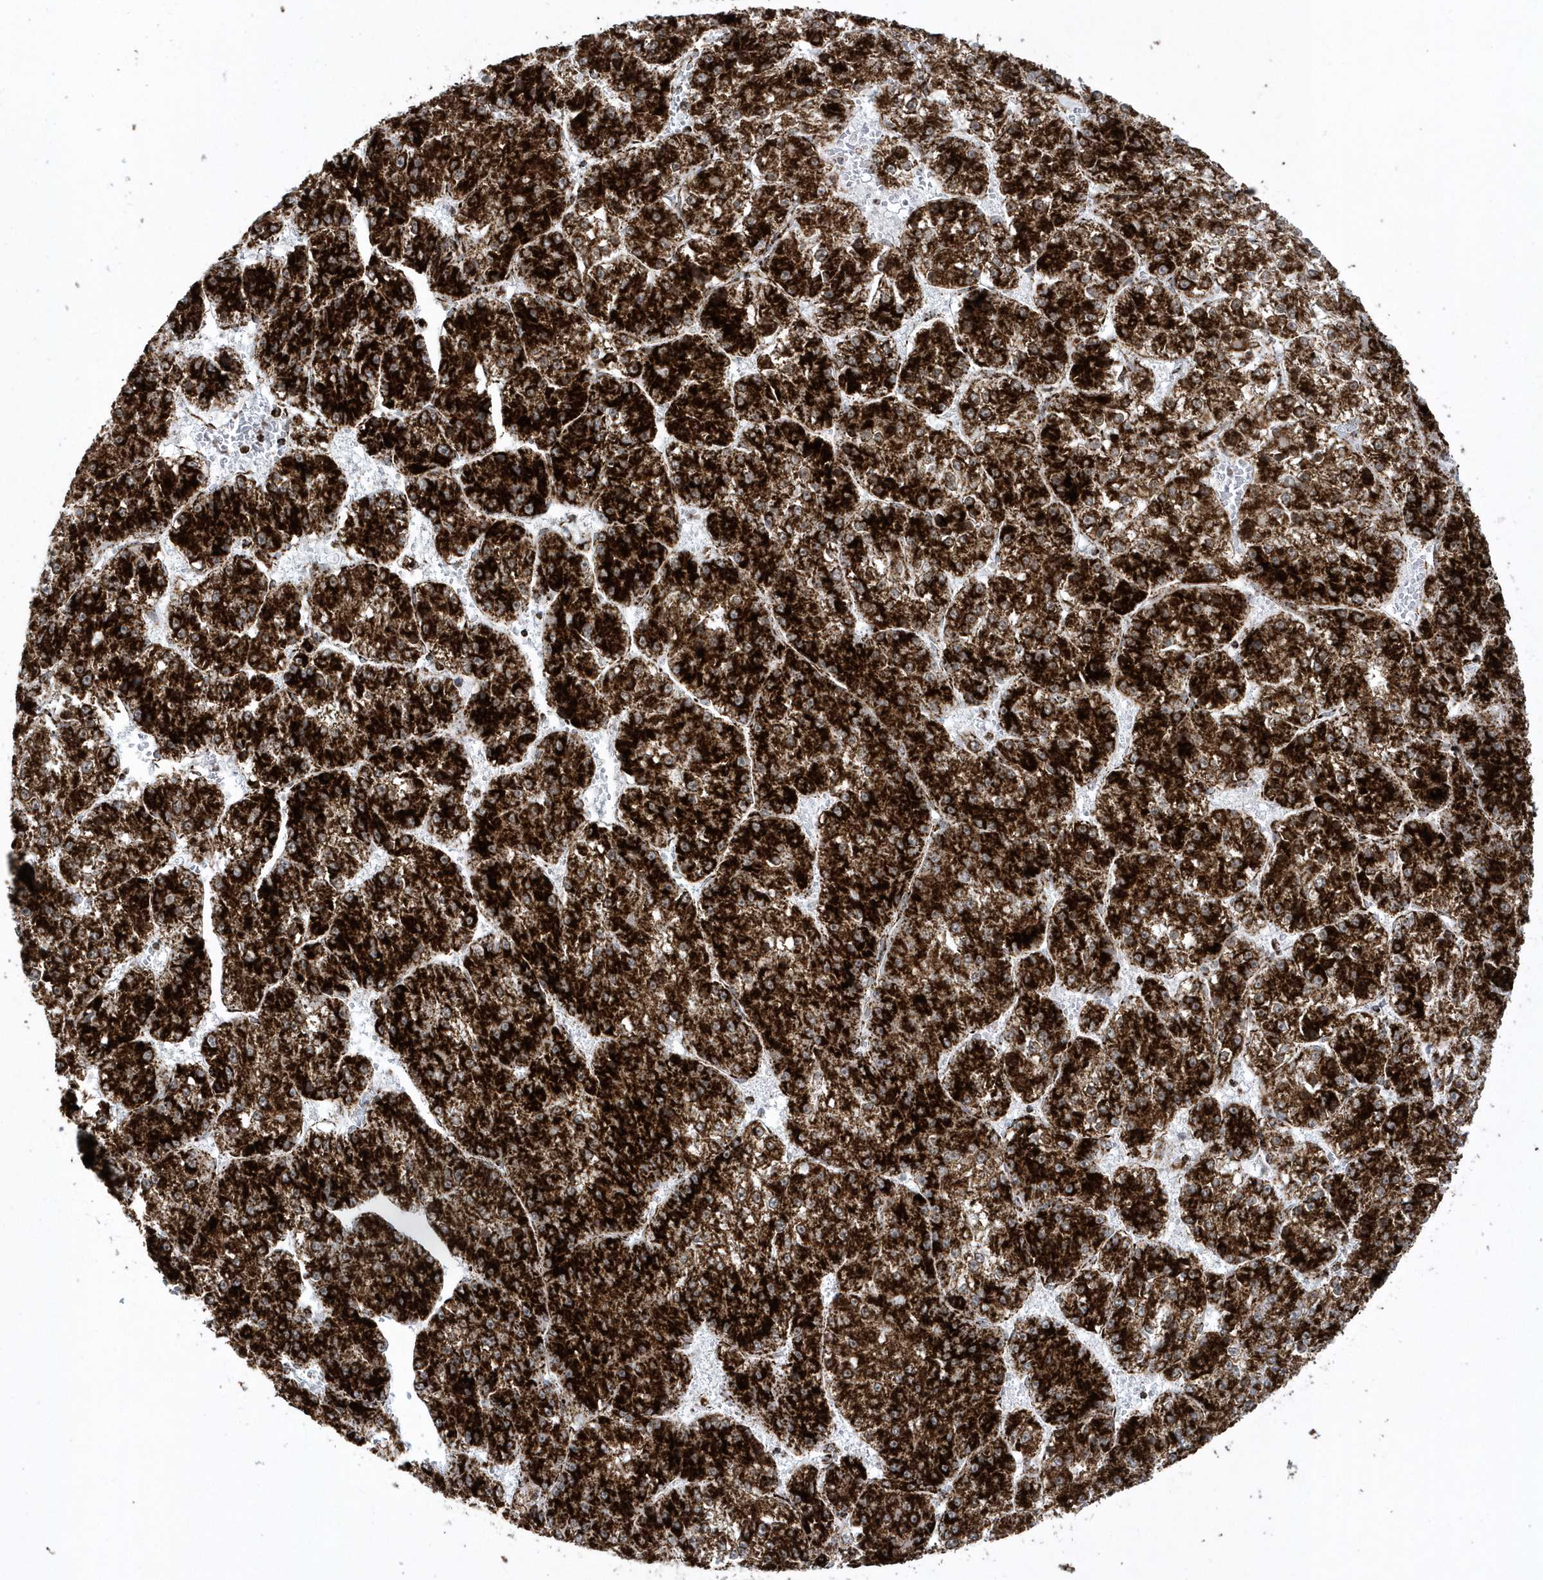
{"staining": {"intensity": "strong", "quantity": ">75%", "location": "cytoplasmic/membranous"}, "tissue": "liver cancer", "cell_type": "Tumor cells", "image_type": "cancer", "snomed": [{"axis": "morphology", "description": "Carcinoma, Hepatocellular, NOS"}, {"axis": "topography", "description": "Liver"}], "caption": "The histopathology image shows a brown stain indicating the presence of a protein in the cytoplasmic/membranous of tumor cells in hepatocellular carcinoma (liver).", "gene": "CRY2", "patient": {"sex": "female", "age": 73}}